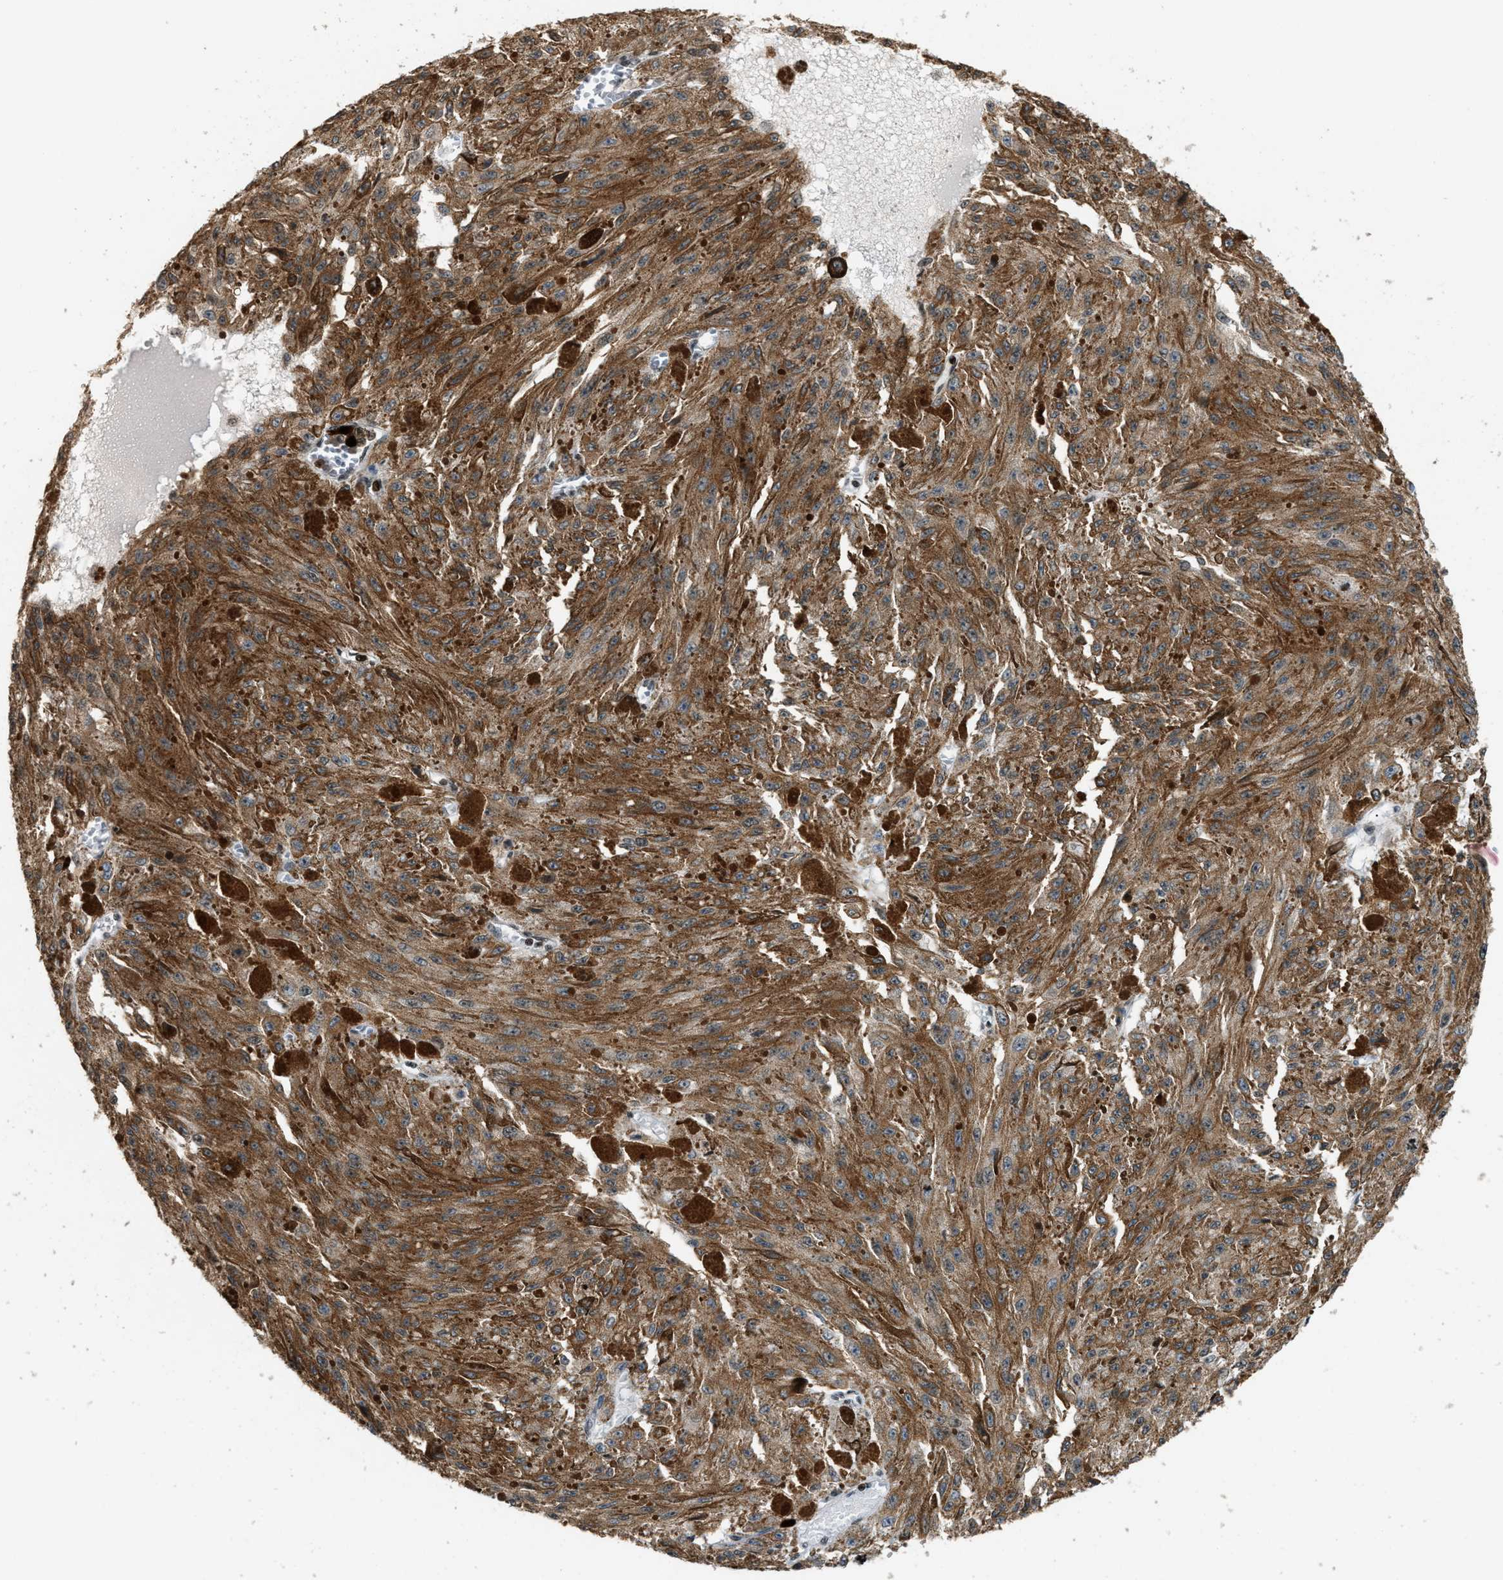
{"staining": {"intensity": "weak", "quantity": ">75%", "location": "cytoplasmic/membranous"}, "tissue": "melanoma", "cell_type": "Tumor cells", "image_type": "cancer", "snomed": [{"axis": "morphology", "description": "Malignant melanoma, NOS"}, {"axis": "topography", "description": "Other"}], "caption": "This image demonstrates IHC staining of malignant melanoma, with low weak cytoplasmic/membranous expression in approximately >75% of tumor cells.", "gene": "PRUNE2", "patient": {"sex": "male", "age": 79}}